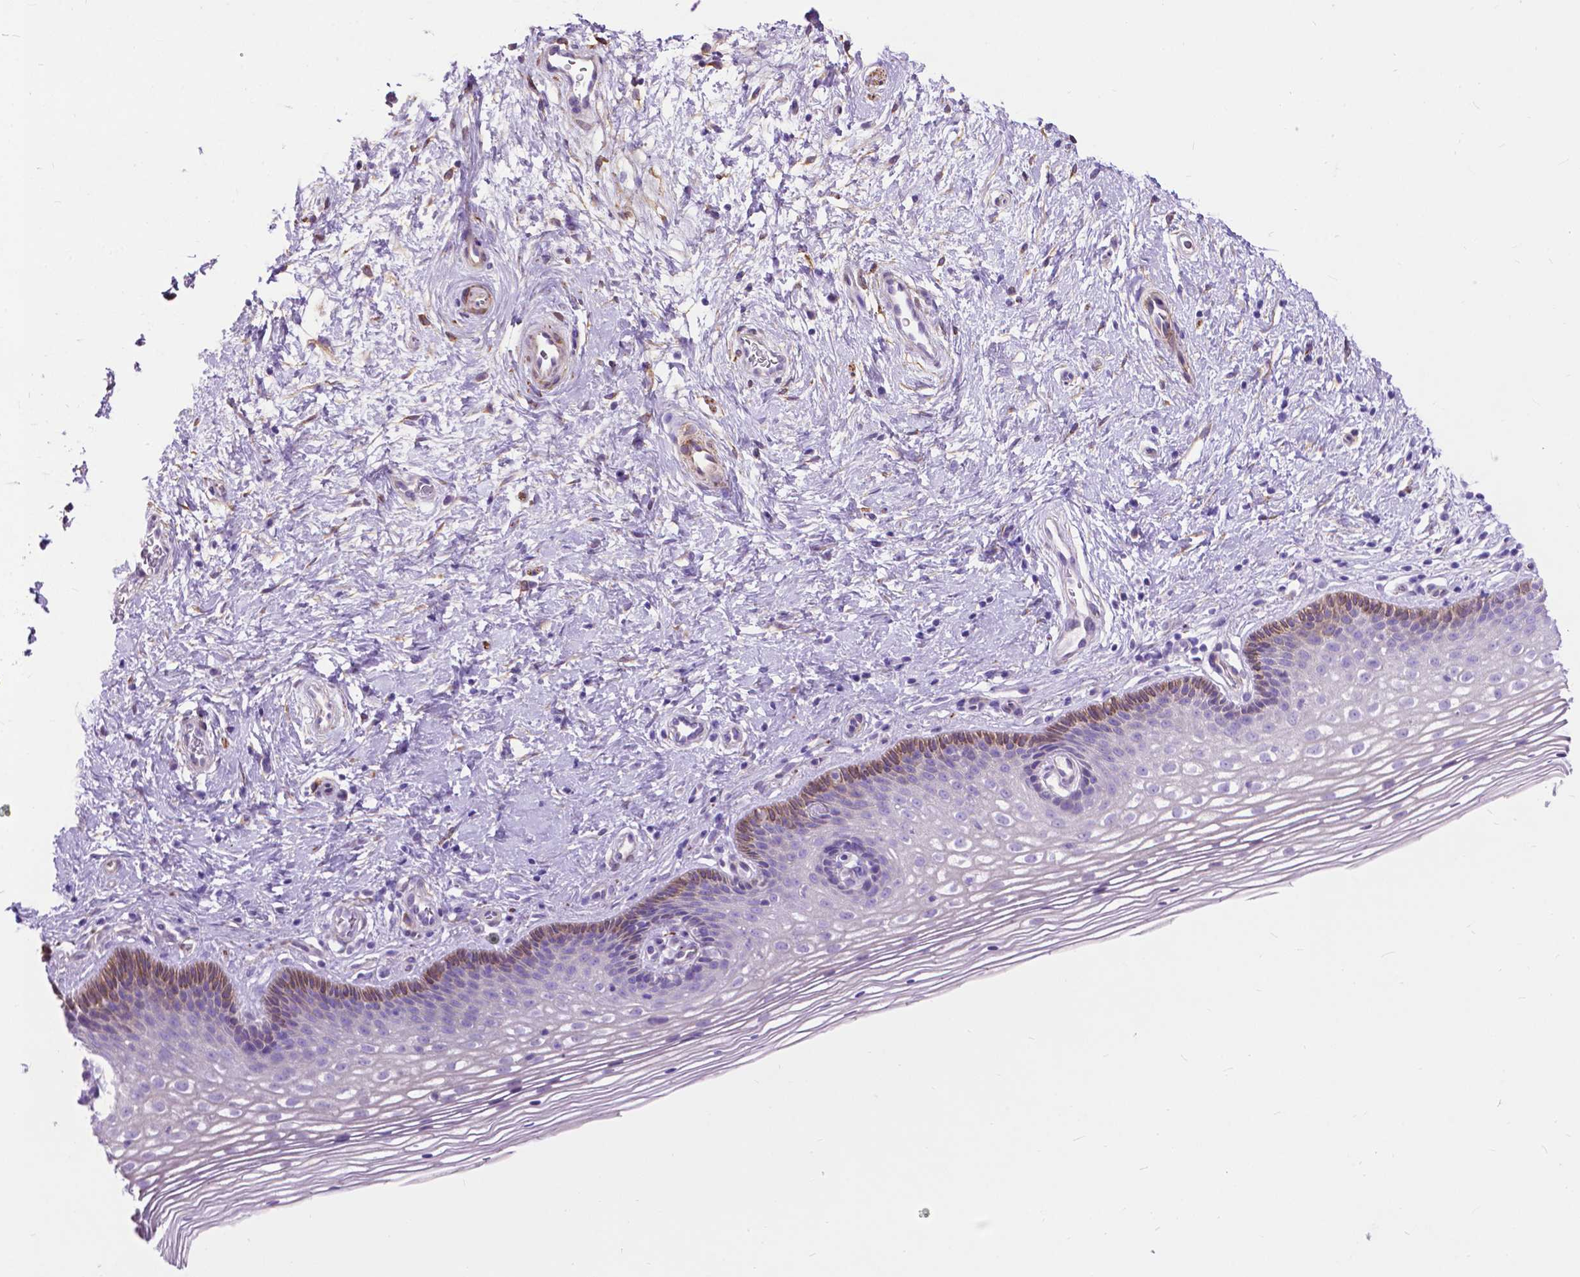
{"staining": {"intensity": "weak", "quantity": ">75%", "location": "cytoplasmic/membranous"}, "tissue": "cervix", "cell_type": "Glandular cells", "image_type": "normal", "snomed": [{"axis": "morphology", "description": "Normal tissue, NOS"}, {"axis": "topography", "description": "Cervix"}], "caption": "Protein expression analysis of unremarkable cervix exhibits weak cytoplasmic/membranous positivity in approximately >75% of glandular cells. Nuclei are stained in blue.", "gene": "PCDHA12", "patient": {"sex": "female", "age": 34}}